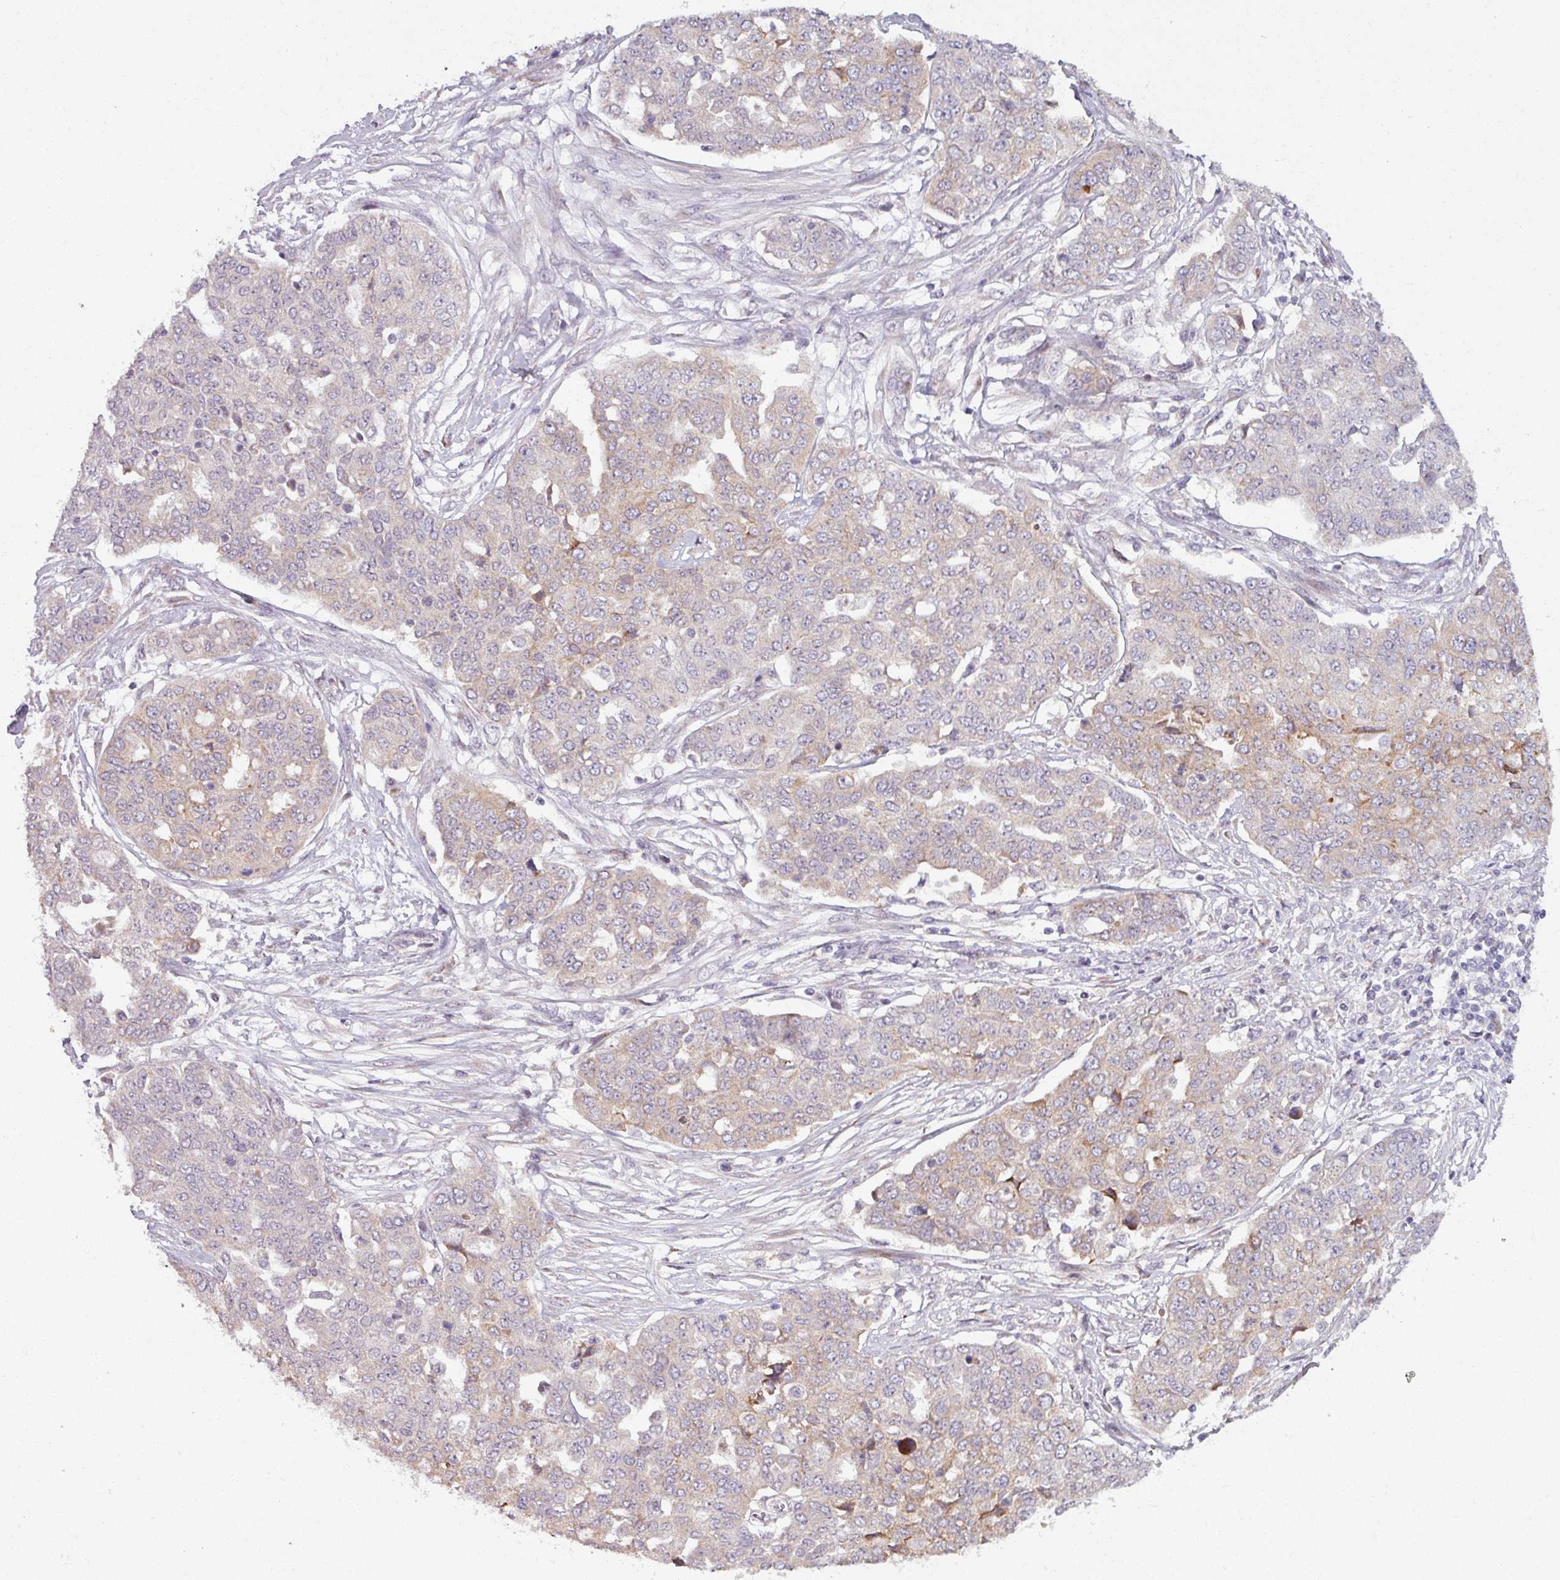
{"staining": {"intensity": "negative", "quantity": "none", "location": "none"}, "tissue": "ovarian cancer", "cell_type": "Tumor cells", "image_type": "cancer", "snomed": [{"axis": "morphology", "description": "Cystadenocarcinoma, serous, NOS"}, {"axis": "topography", "description": "Soft tissue"}, {"axis": "topography", "description": "Ovary"}], "caption": "IHC of ovarian serous cystadenocarcinoma demonstrates no staining in tumor cells. Brightfield microscopy of immunohistochemistry stained with DAB (brown) and hematoxylin (blue), captured at high magnification.", "gene": "OGFOD3", "patient": {"sex": "female", "age": 57}}